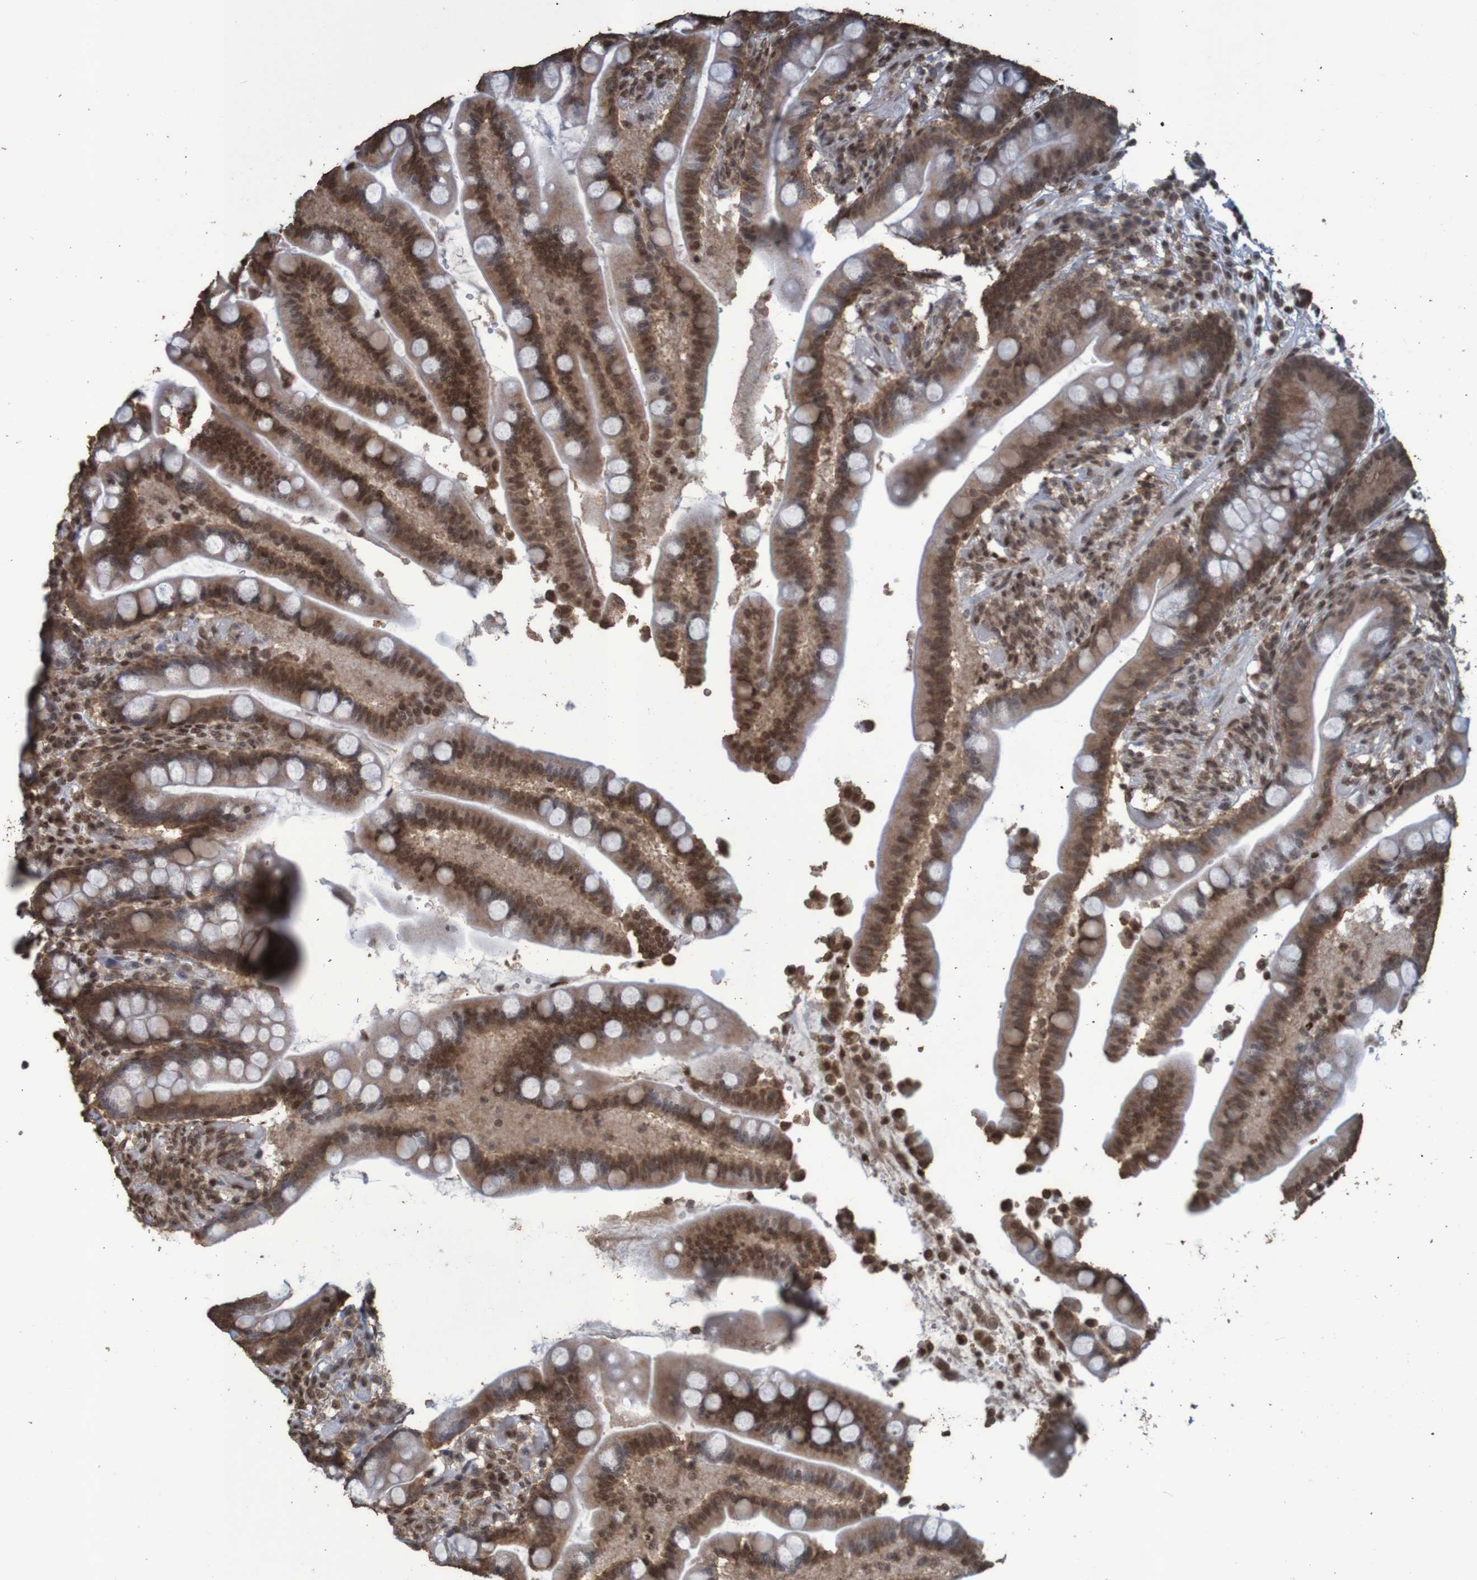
{"staining": {"intensity": "moderate", "quantity": "25%-75%", "location": "cytoplasmic/membranous,nuclear"}, "tissue": "colon", "cell_type": "Endothelial cells", "image_type": "normal", "snomed": [{"axis": "morphology", "description": "Normal tissue, NOS"}, {"axis": "topography", "description": "Colon"}], "caption": "Colon stained with DAB (3,3'-diaminobenzidine) immunohistochemistry reveals medium levels of moderate cytoplasmic/membranous,nuclear positivity in about 25%-75% of endothelial cells.", "gene": "GFI1", "patient": {"sex": "male", "age": 73}}